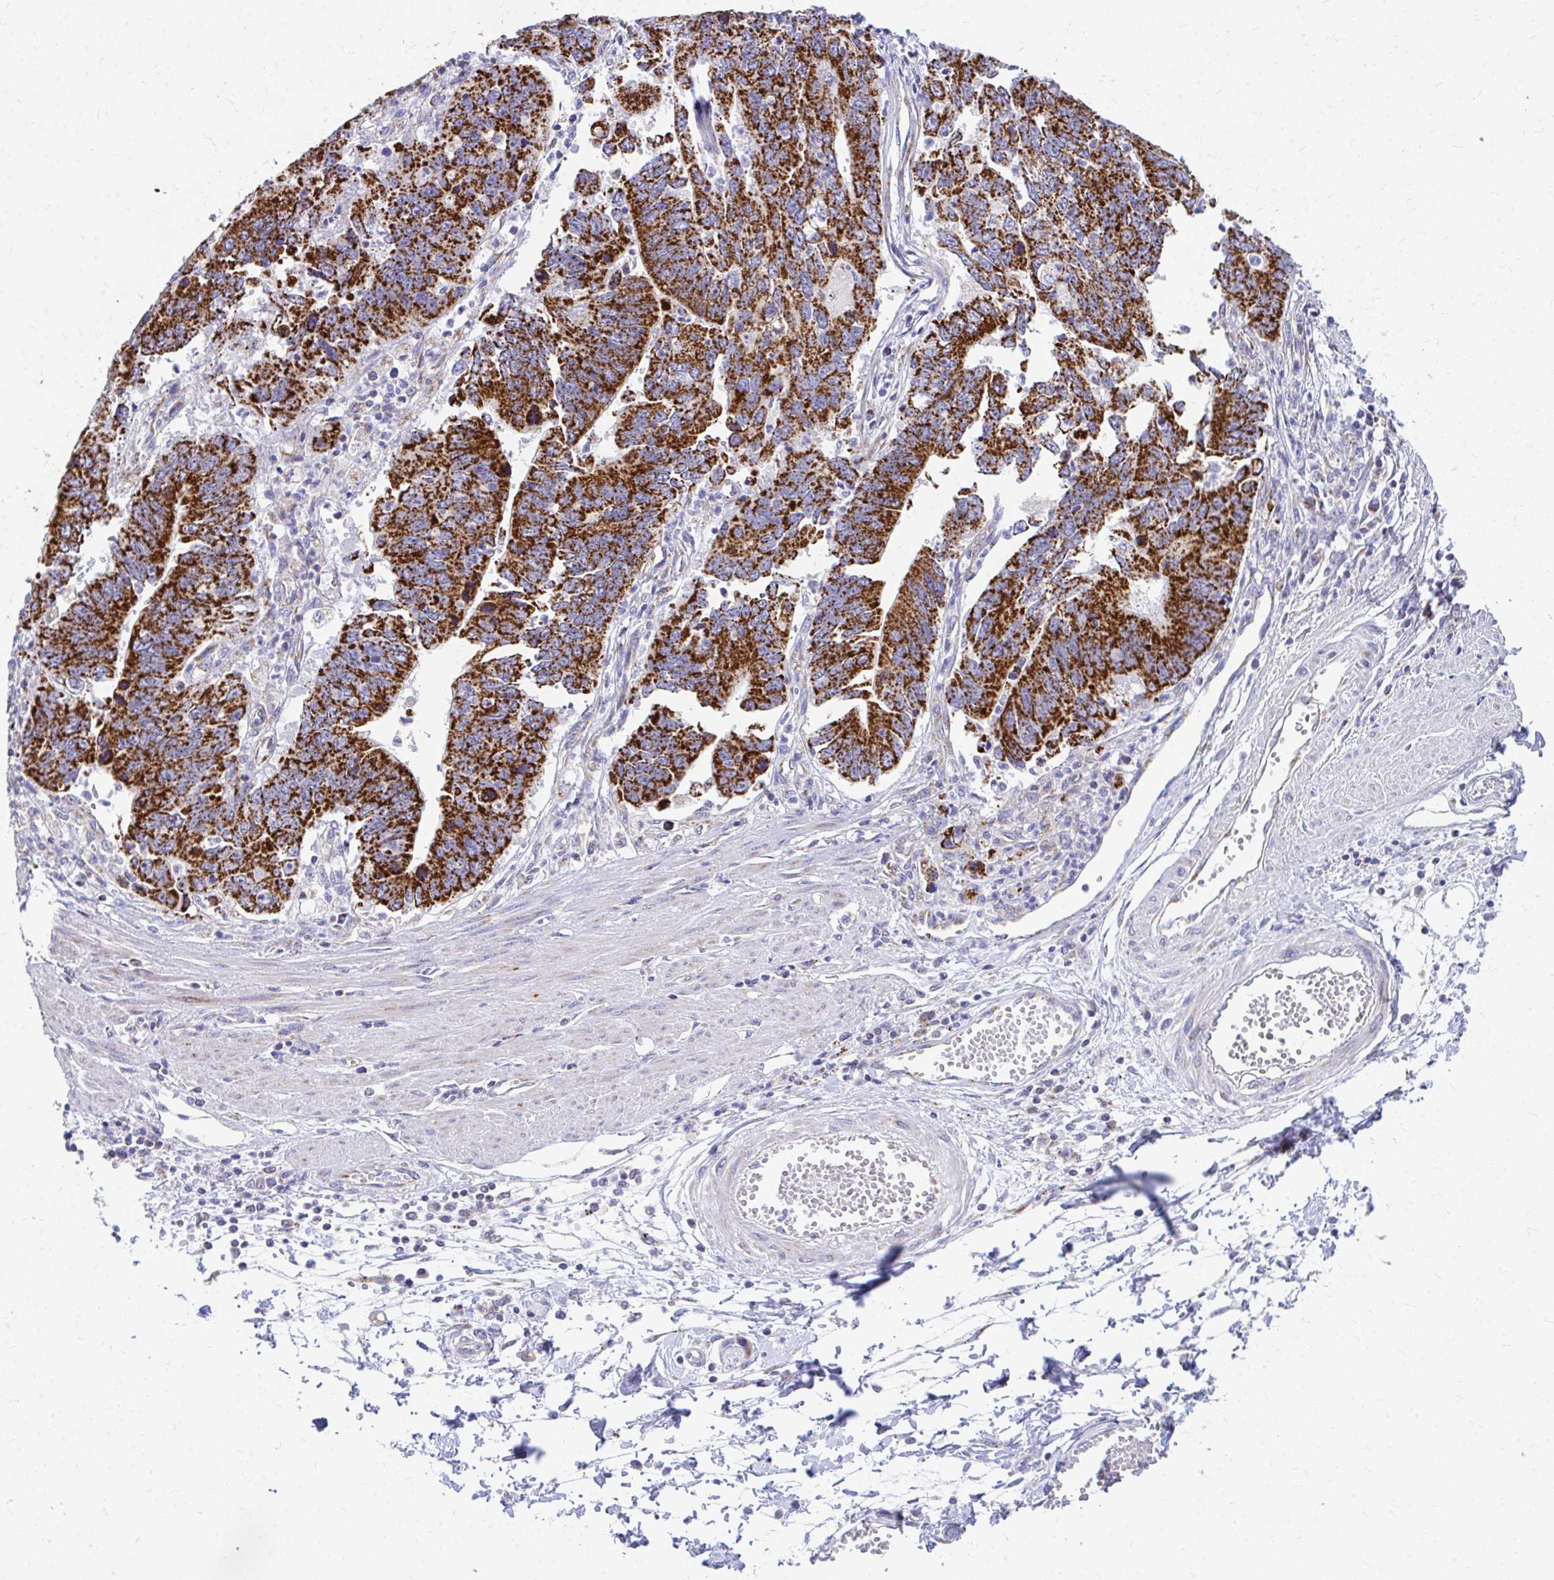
{"staining": {"intensity": "strong", "quantity": ">75%", "location": "cytoplasmic/membranous"}, "tissue": "stomach cancer", "cell_type": "Tumor cells", "image_type": "cancer", "snomed": [{"axis": "morphology", "description": "Adenocarcinoma, NOS"}, {"axis": "topography", "description": "Stomach"}], "caption": "Approximately >75% of tumor cells in stomach cancer display strong cytoplasmic/membranous protein positivity as visualized by brown immunohistochemical staining.", "gene": "MRPL19", "patient": {"sex": "male", "age": 59}}